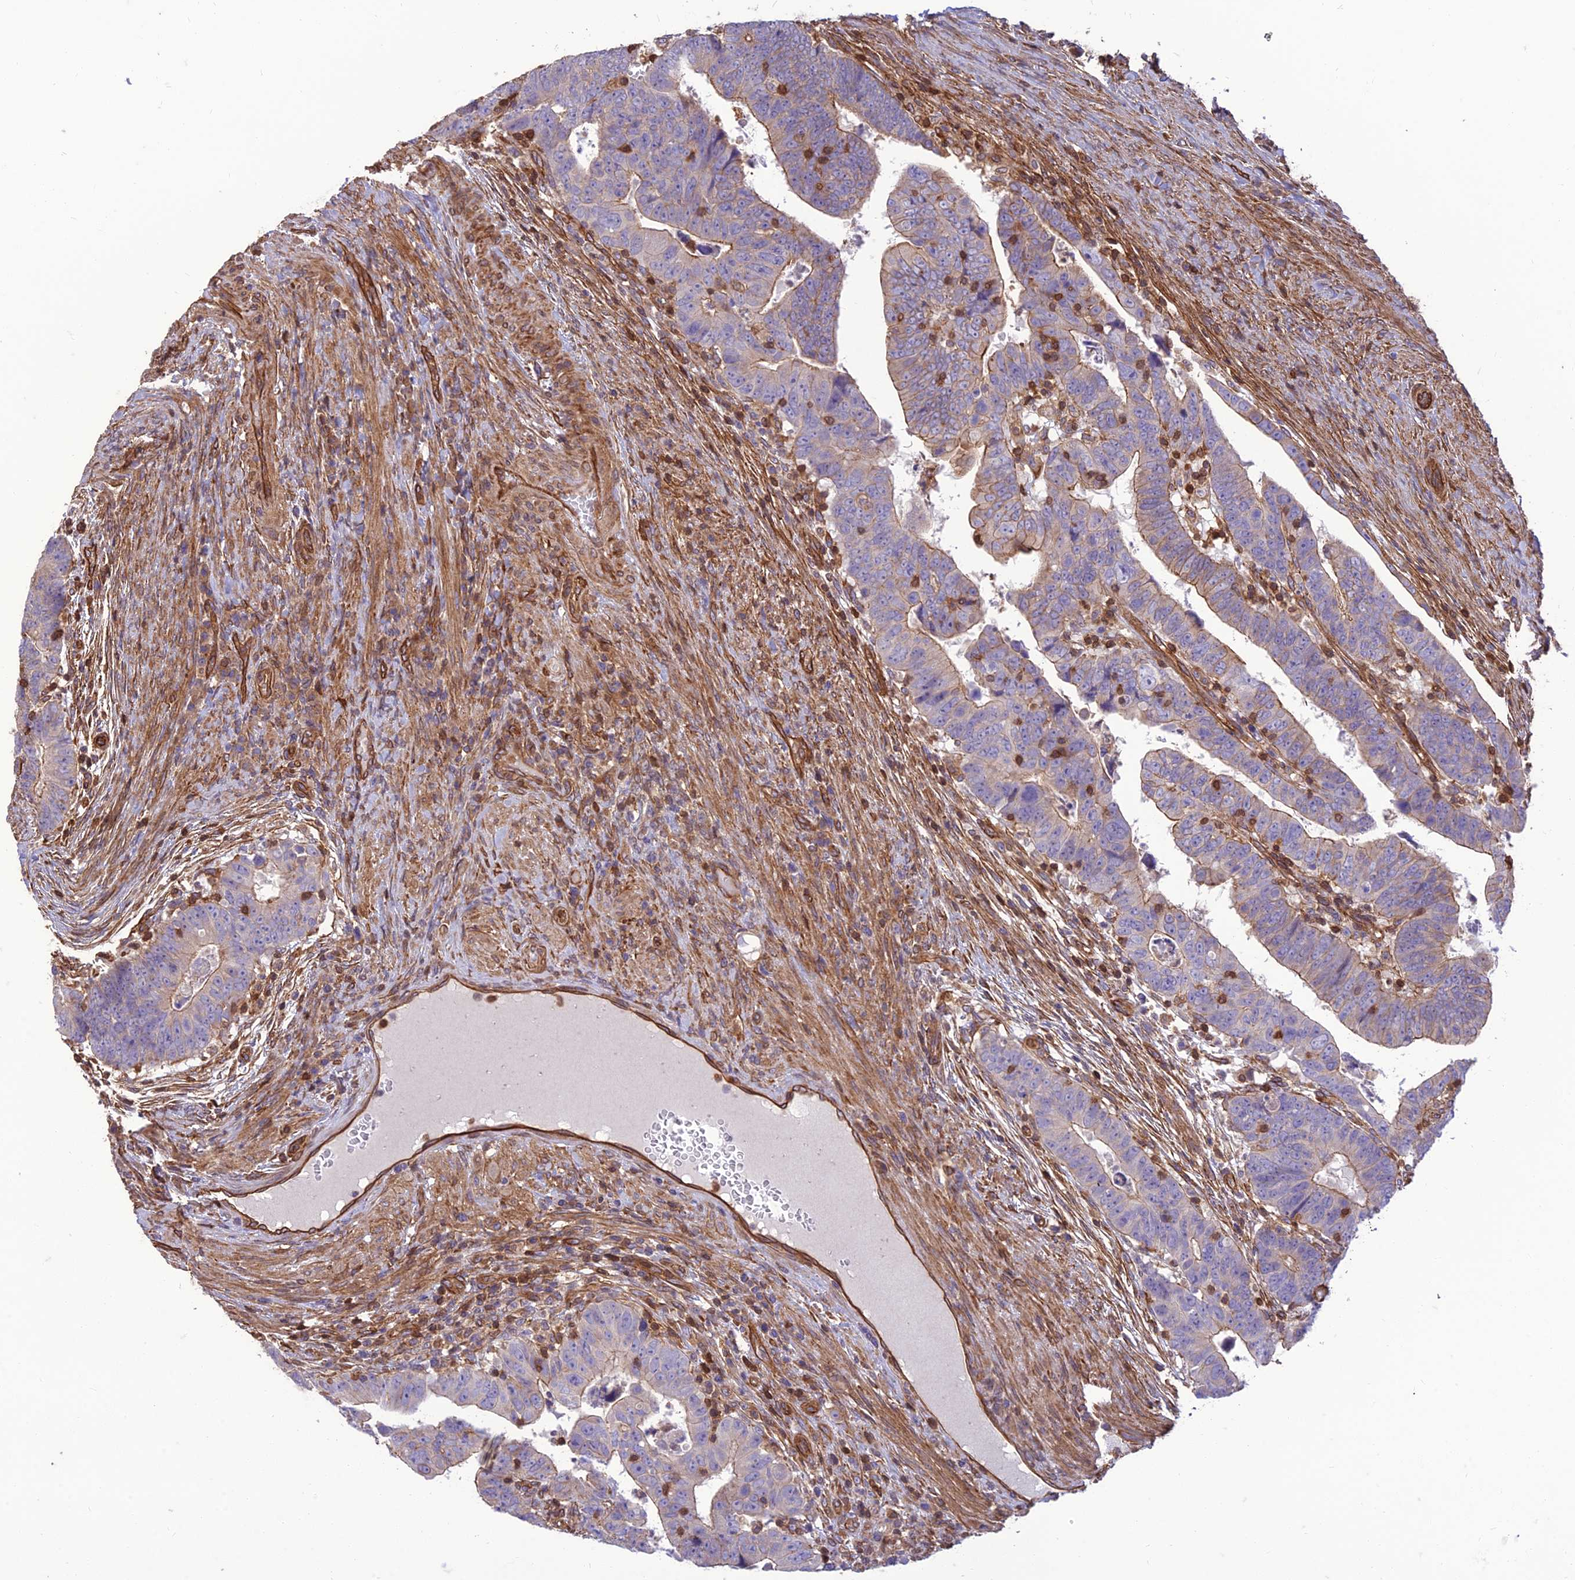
{"staining": {"intensity": "moderate", "quantity": "<25%", "location": "cytoplasmic/membranous"}, "tissue": "colorectal cancer", "cell_type": "Tumor cells", "image_type": "cancer", "snomed": [{"axis": "morphology", "description": "Normal tissue, NOS"}, {"axis": "morphology", "description": "Adenocarcinoma, NOS"}, {"axis": "topography", "description": "Rectum"}], "caption": "This is a photomicrograph of immunohistochemistry (IHC) staining of colorectal cancer (adenocarcinoma), which shows moderate positivity in the cytoplasmic/membranous of tumor cells.", "gene": "HPSE2", "patient": {"sex": "female", "age": 65}}